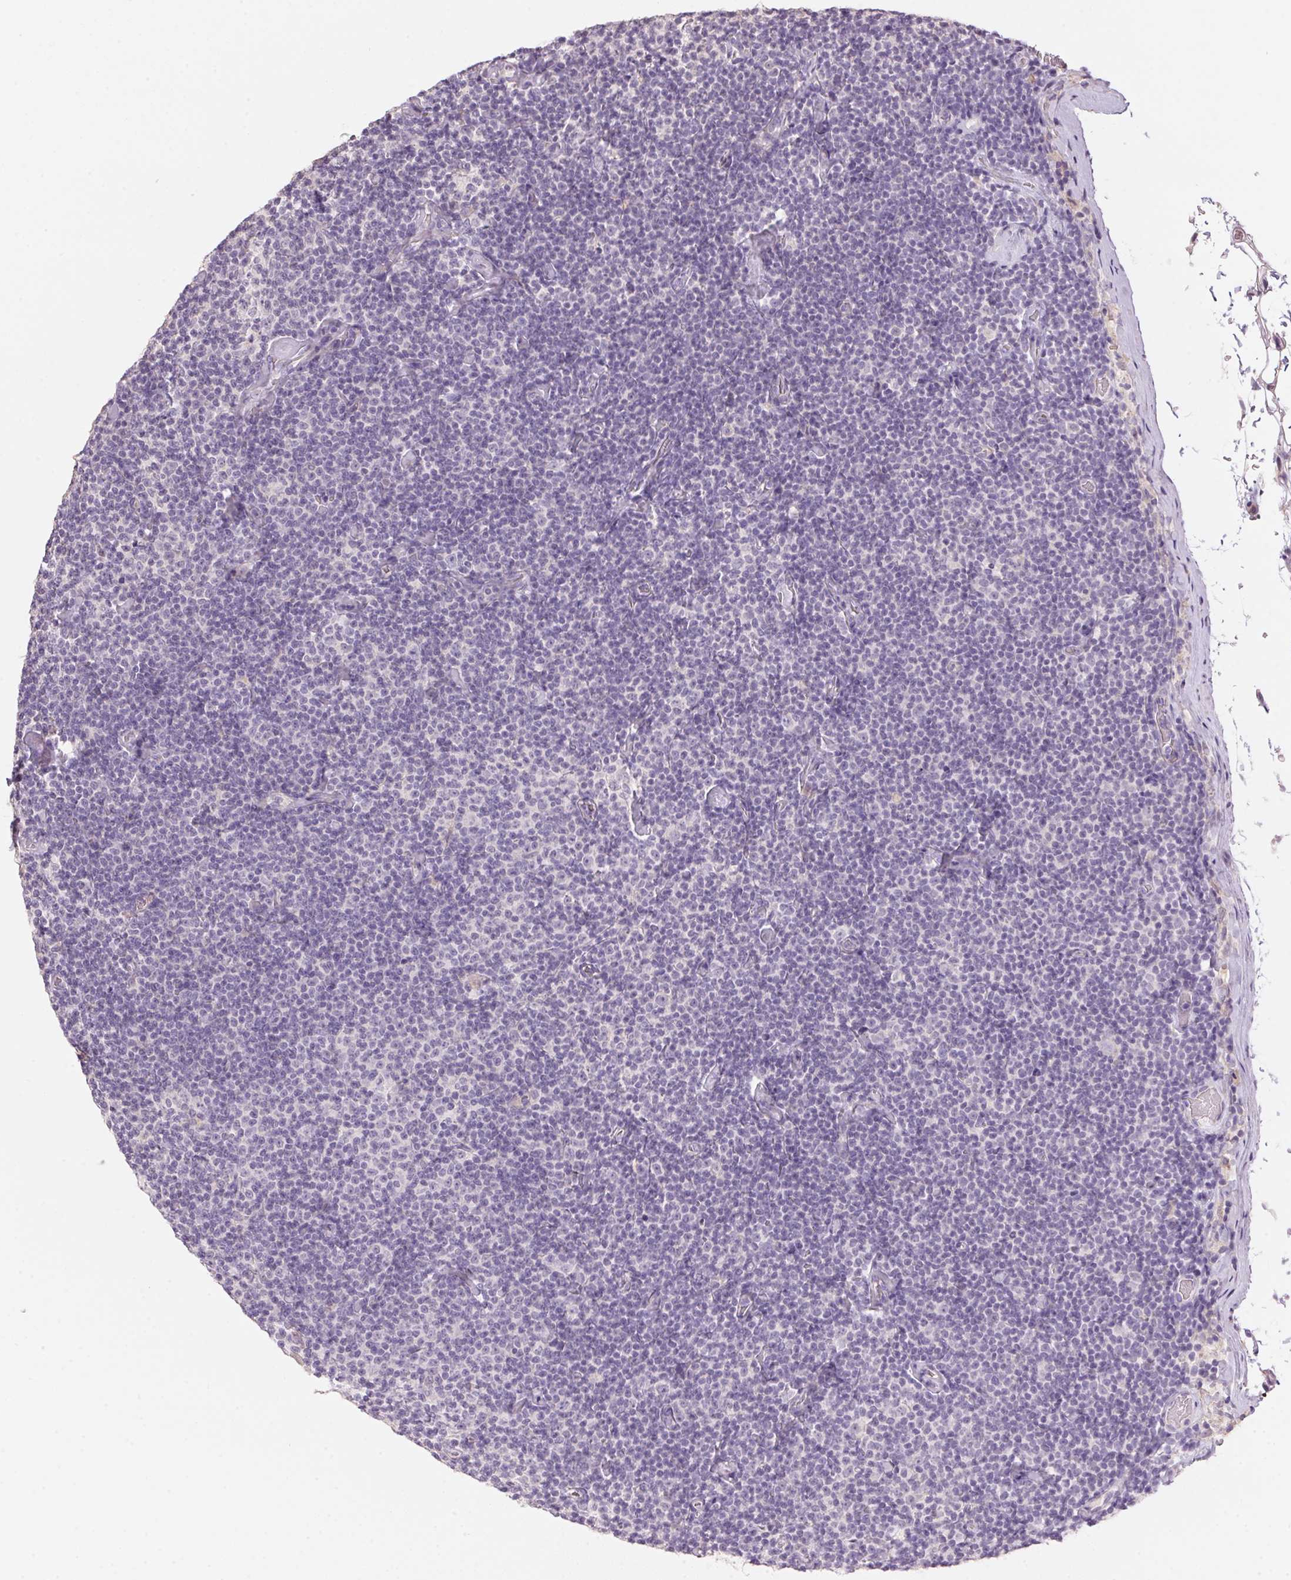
{"staining": {"intensity": "negative", "quantity": "none", "location": "none"}, "tissue": "lymphoma", "cell_type": "Tumor cells", "image_type": "cancer", "snomed": [{"axis": "morphology", "description": "Malignant lymphoma, non-Hodgkin's type, Low grade"}, {"axis": "topography", "description": "Lymph node"}], "caption": "Immunohistochemistry of lymphoma shows no positivity in tumor cells.", "gene": "LYZL6", "patient": {"sex": "male", "age": 81}}